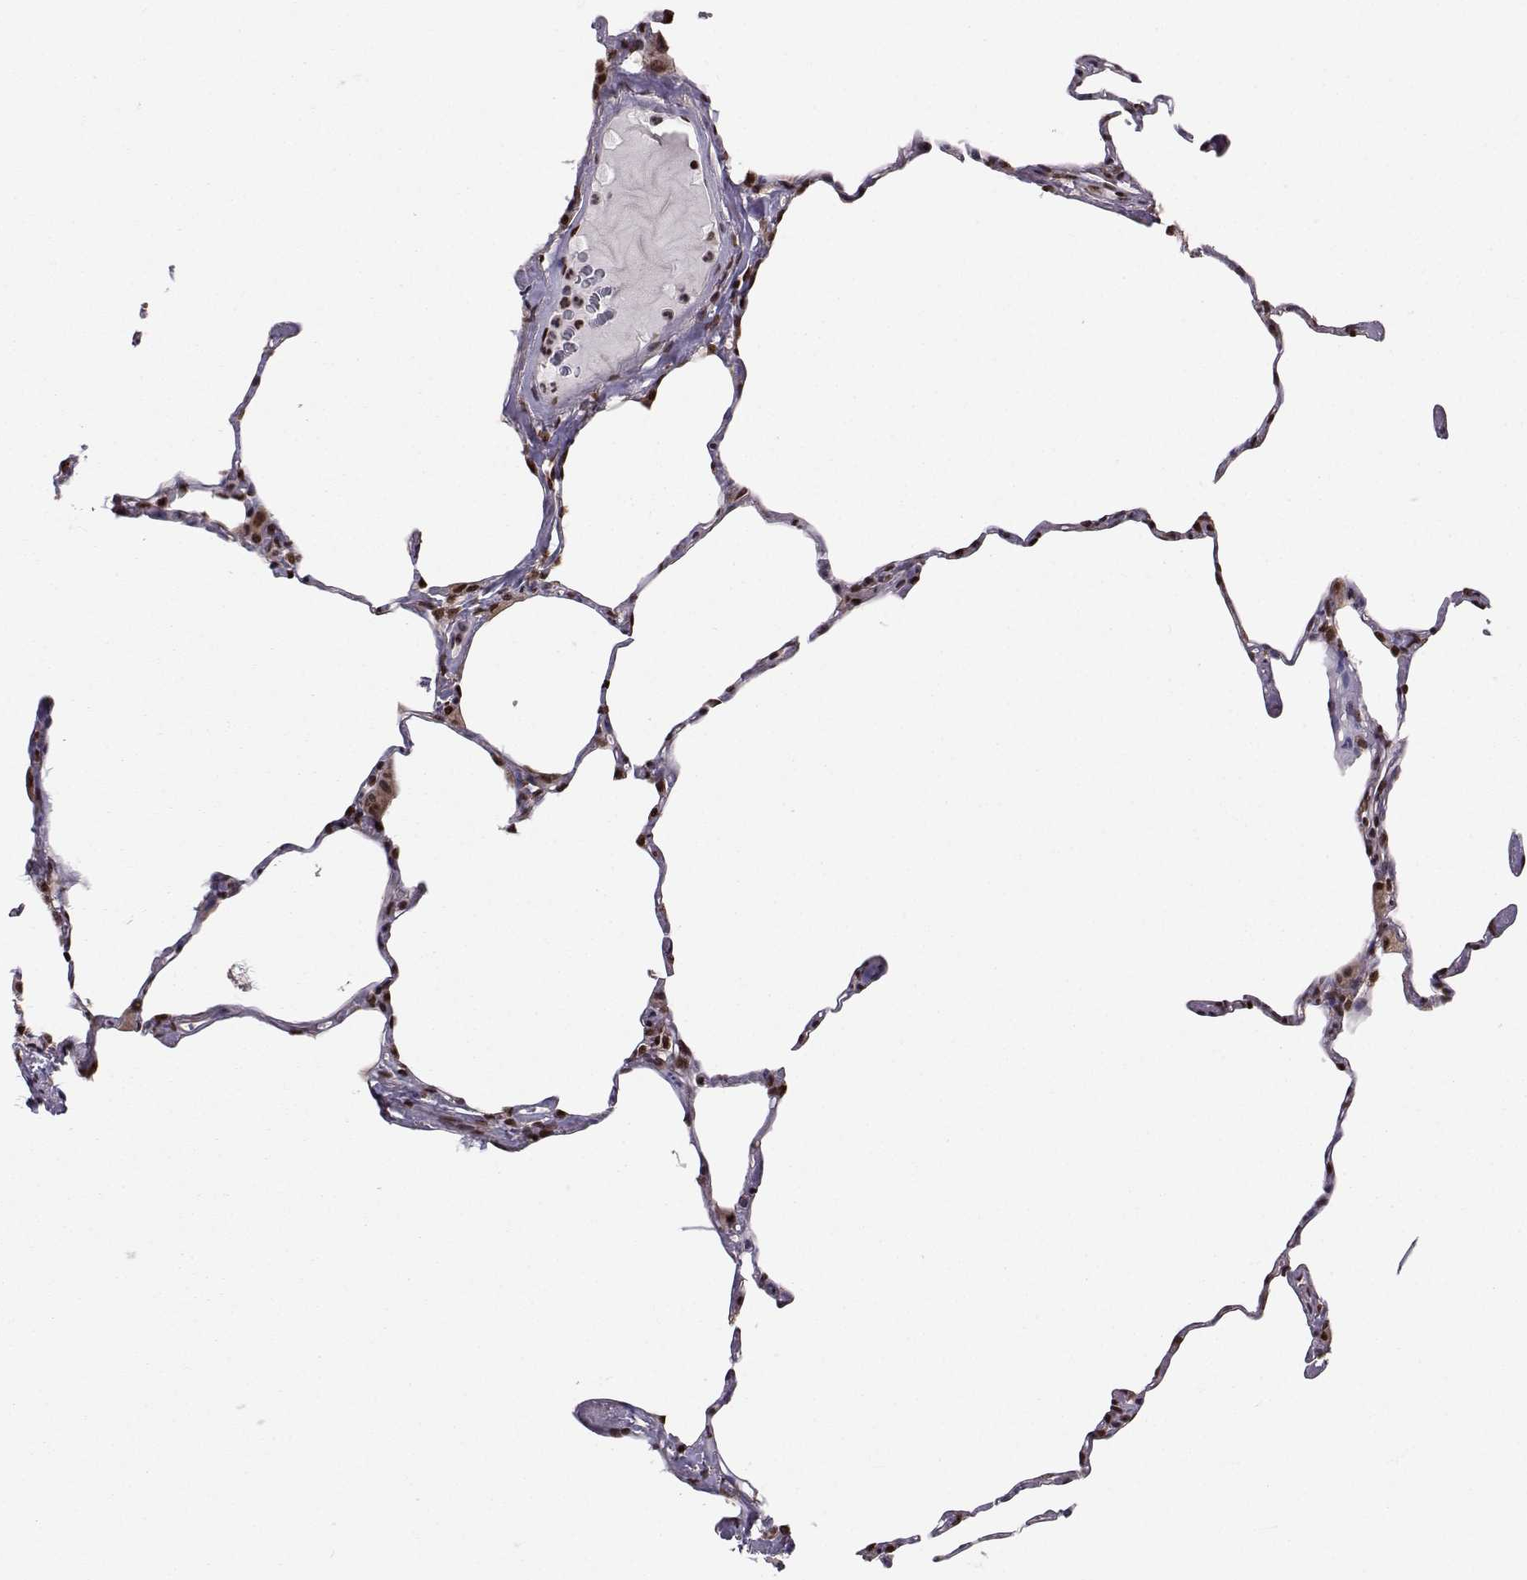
{"staining": {"intensity": "strong", "quantity": ">75%", "location": "nuclear"}, "tissue": "lung", "cell_type": "Alveolar cells", "image_type": "normal", "snomed": [{"axis": "morphology", "description": "Normal tissue, NOS"}, {"axis": "topography", "description": "Lung"}], "caption": "Approximately >75% of alveolar cells in benign human lung show strong nuclear protein staining as visualized by brown immunohistochemical staining.", "gene": "PKN2", "patient": {"sex": "male", "age": 65}}